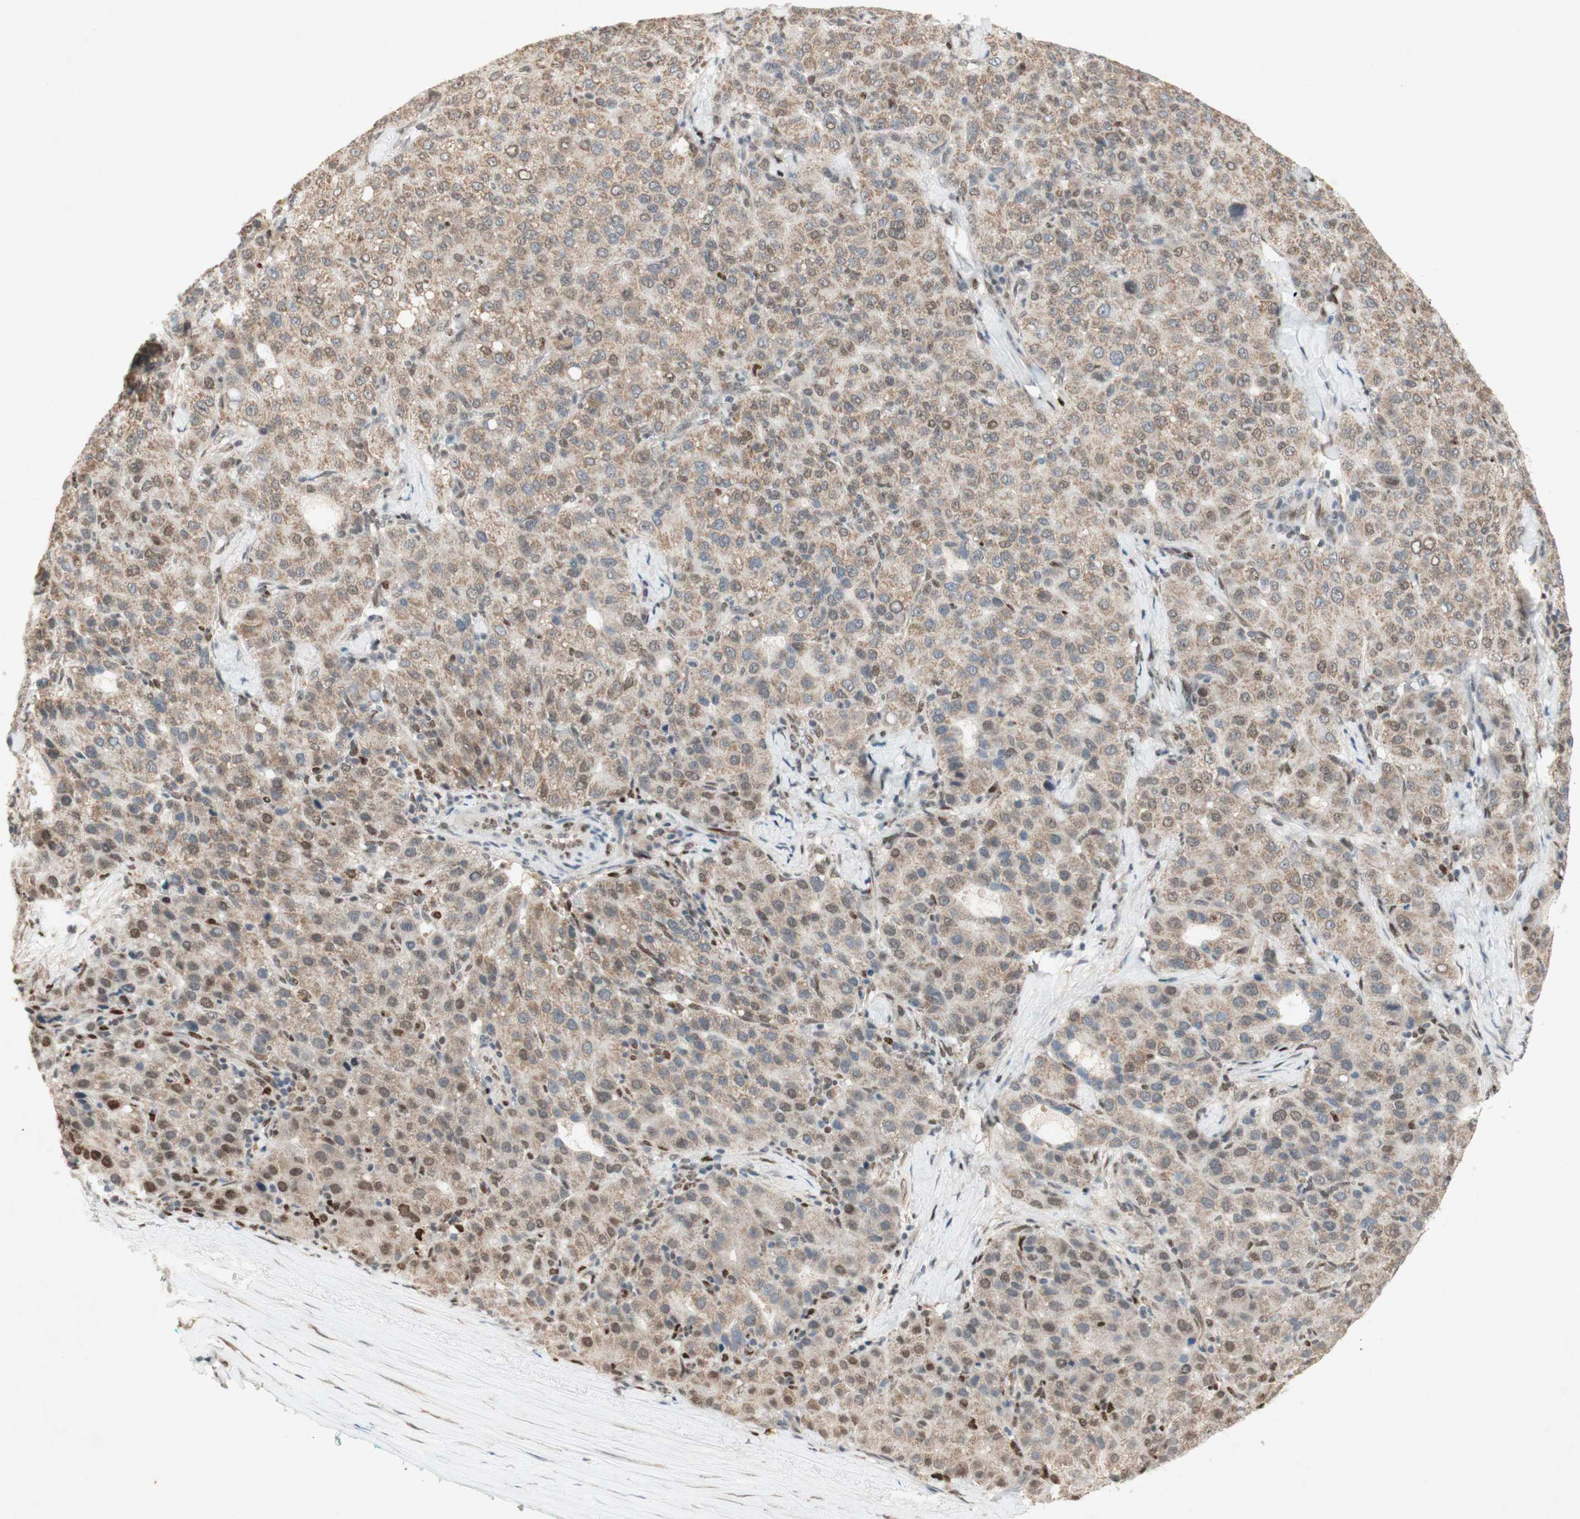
{"staining": {"intensity": "weak", "quantity": ">75%", "location": "cytoplasmic/membranous,nuclear"}, "tissue": "liver cancer", "cell_type": "Tumor cells", "image_type": "cancer", "snomed": [{"axis": "morphology", "description": "Carcinoma, Hepatocellular, NOS"}, {"axis": "topography", "description": "Liver"}], "caption": "An immunohistochemistry (IHC) image of neoplastic tissue is shown. Protein staining in brown labels weak cytoplasmic/membranous and nuclear positivity in liver cancer (hepatocellular carcinoma) within tumor cells.", "gene": "DNMT3A", "patient": {"sex": "male", "age": 65}}